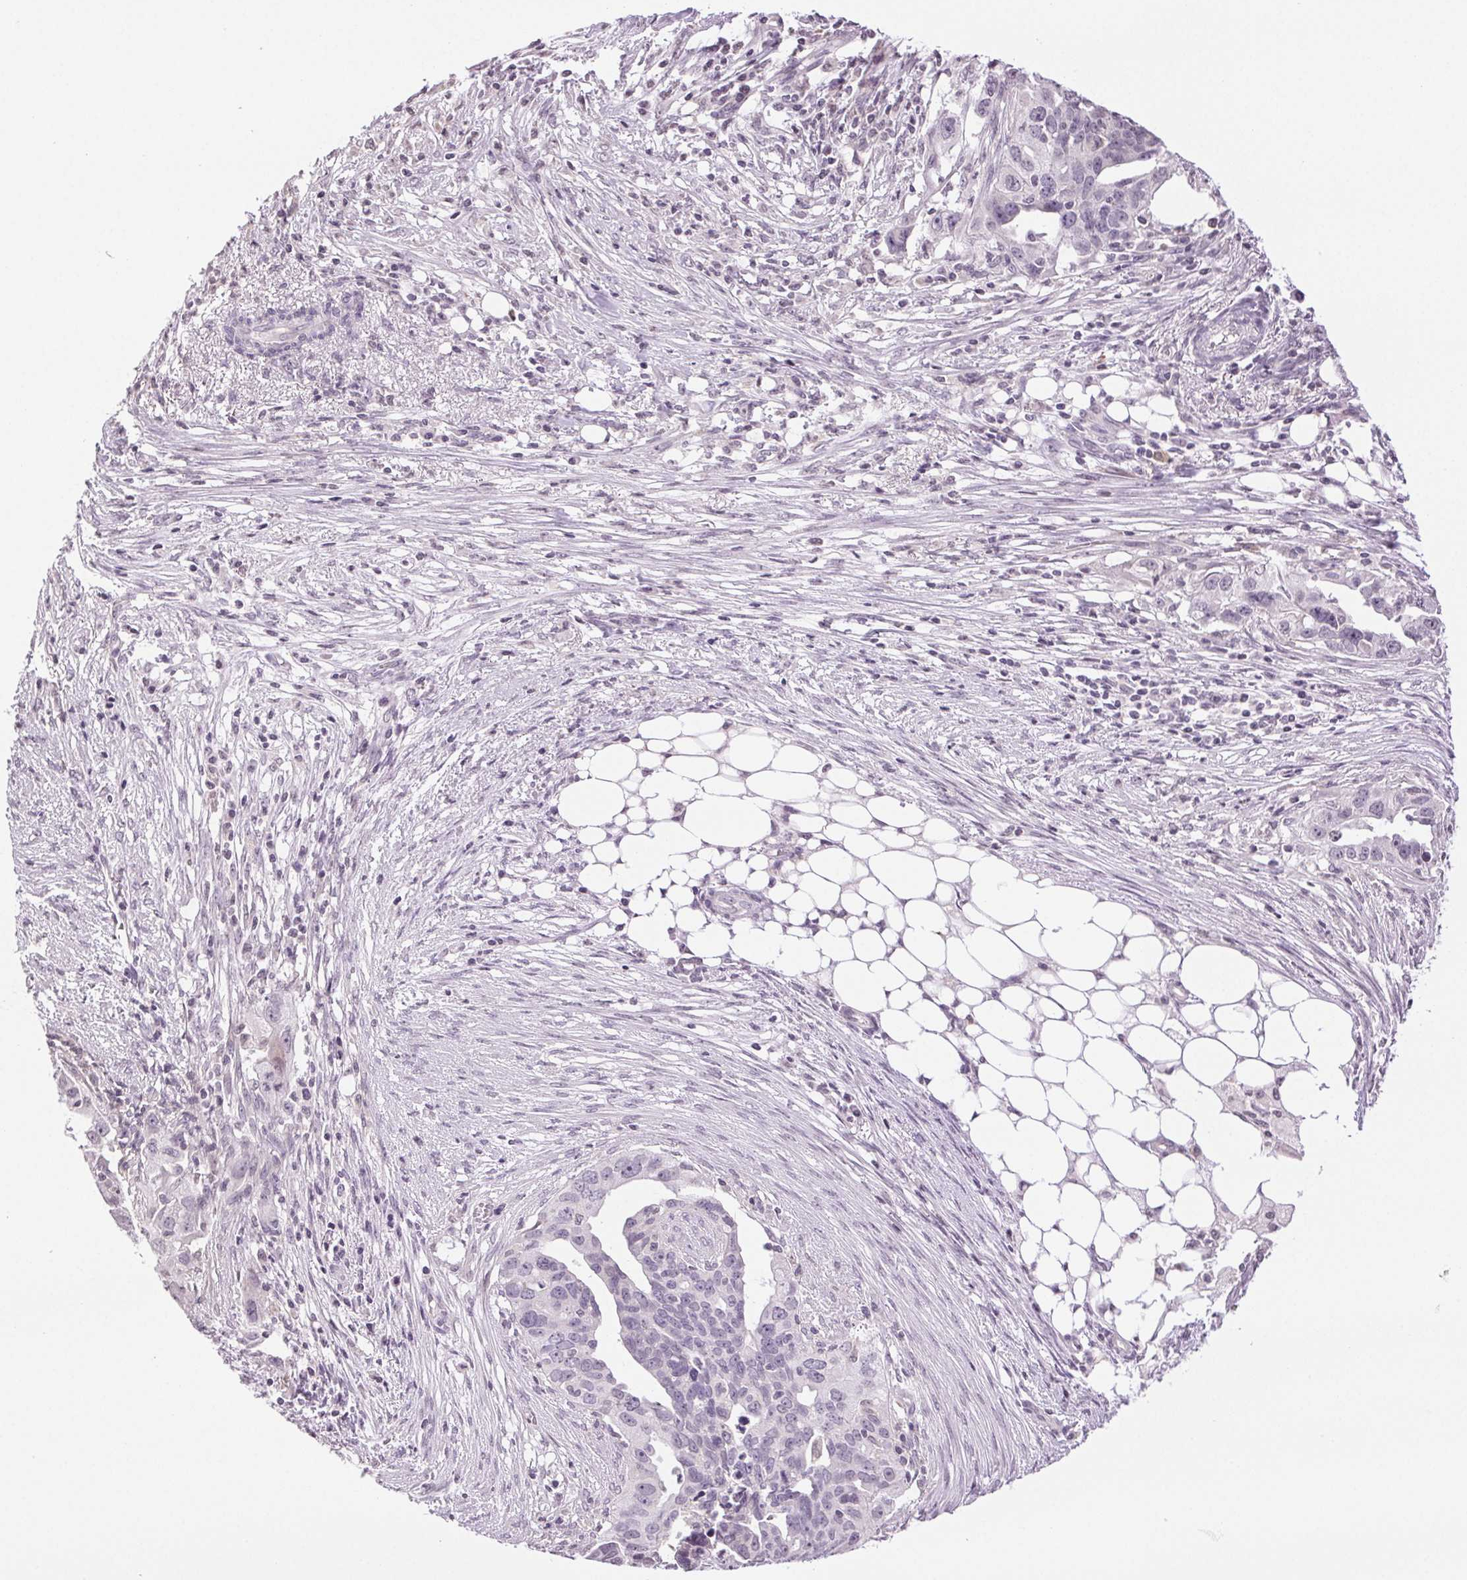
{"staining": {"intensity": "negative", "quantity": "none", "location": "none"}, "tissue": "ovarian cancer", "cell_type": "Tumor cells", "image_type": "cancer", "snomed": [{"axis": "morphology", "description": "Carcinoma, endometroid"}, {"axis": "morphology", "description": "Cystadenocarcinoma, serous, NOS"}, {"axis": "topography", "description": "Ovary"}], "caption": "Immunohistochemical staining of human ovarian cancer (endometroid carcinoma) displays no significant staining in tumor cells.", "gene": "TNNT3", "patient": {"sex": "female", "age": 45}}